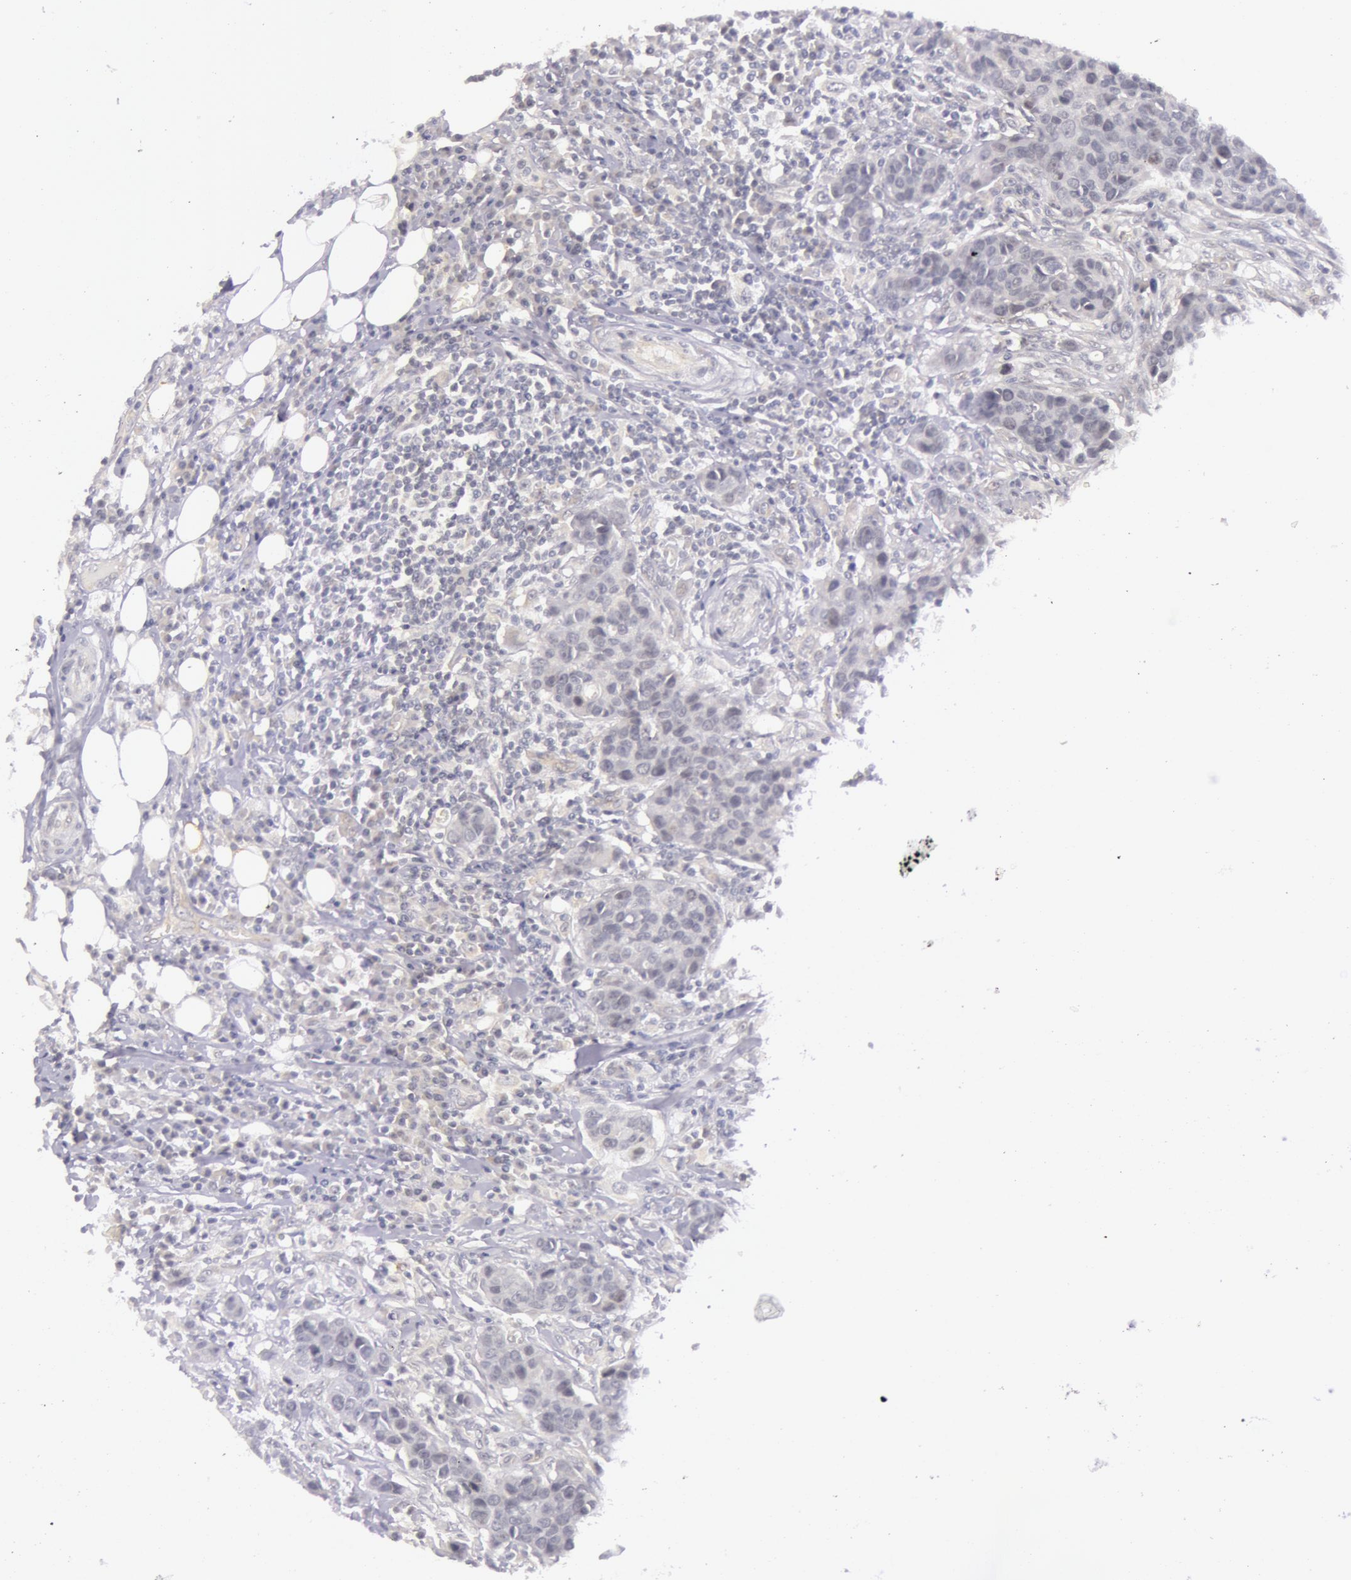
{"staining": {"intensity": "negative", "quantity": "none", "location": "none"}, "tissue": "breast cancer", "cell_type": "Tumor cells", "image_type": "cancer", "snomed": [{"axis": "morphology", "description": "Duct carcinoma"}, {"axis": "topography", "description": "Breast"}], "caption": "This image is of breast cancer stained with immunohistochemistry (IHC) to label a protein in brown with the nuclei are counter-stained blue. There is no staining in tumor cells.", "gene": "RBMY1F", "patient": {"sex": "female", "age": 91}}